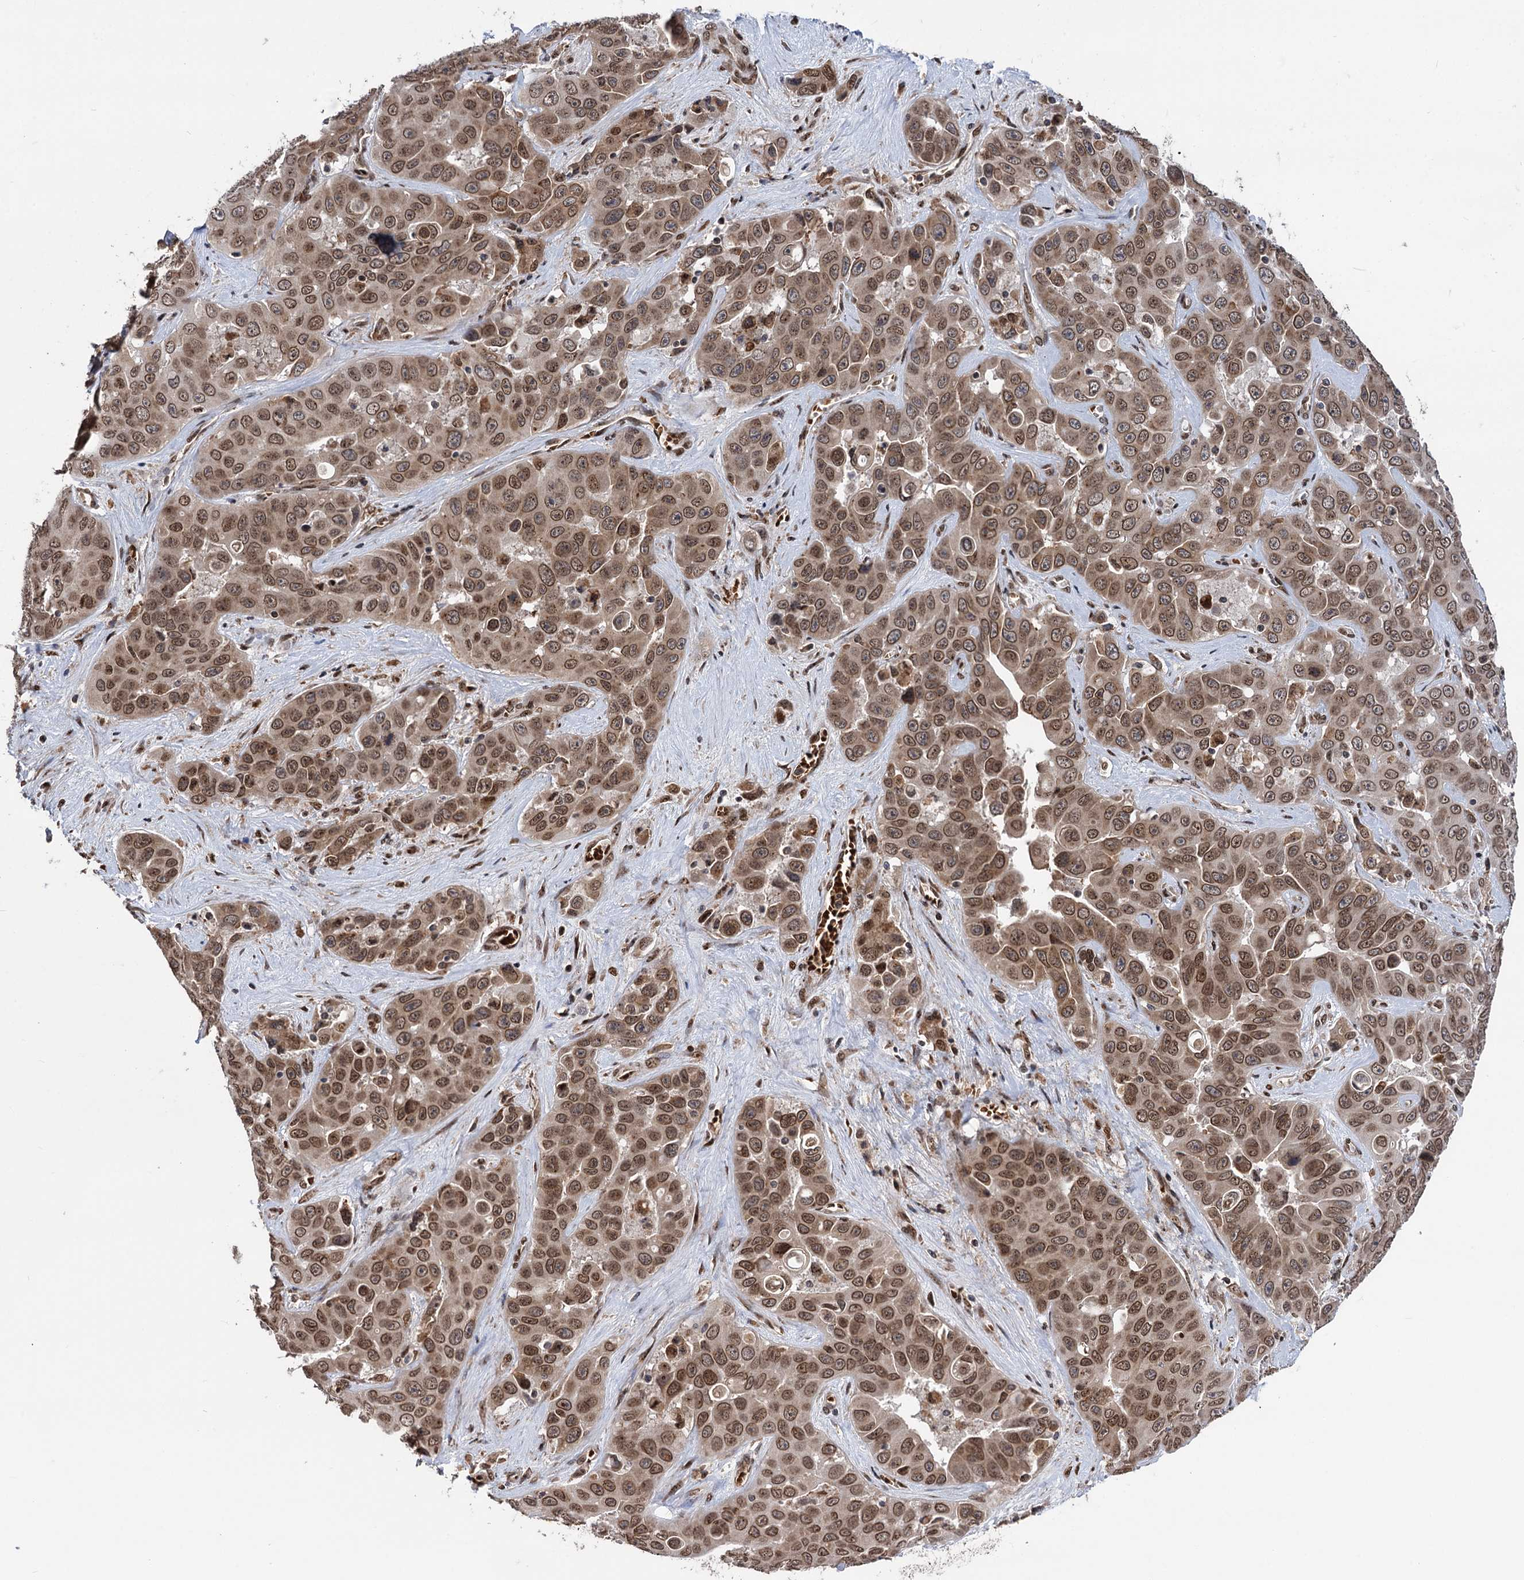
{"staining": {"intensity": "moderate", "quantity": ">75%", "location": "cytoplasmic/membranous,nuclear"}, "tissue": "liver cancer", "cell_type": "Tumor cells", "image_type": "cancer", "snomed": [{"axis": "morphology", "description": "Cholangiocarcinoma"}, {"axis": "topography", "description": "Liver"}], "caption": "This is an image of immunohistochemistry staining of liver cancer (cholangiocarcinoma), which shows moderate positivity in the cytoplasmic/membranous and nuclear of tumor cells.", "gene": "MESD", "patient": {"sex": "female", "age": 52}}